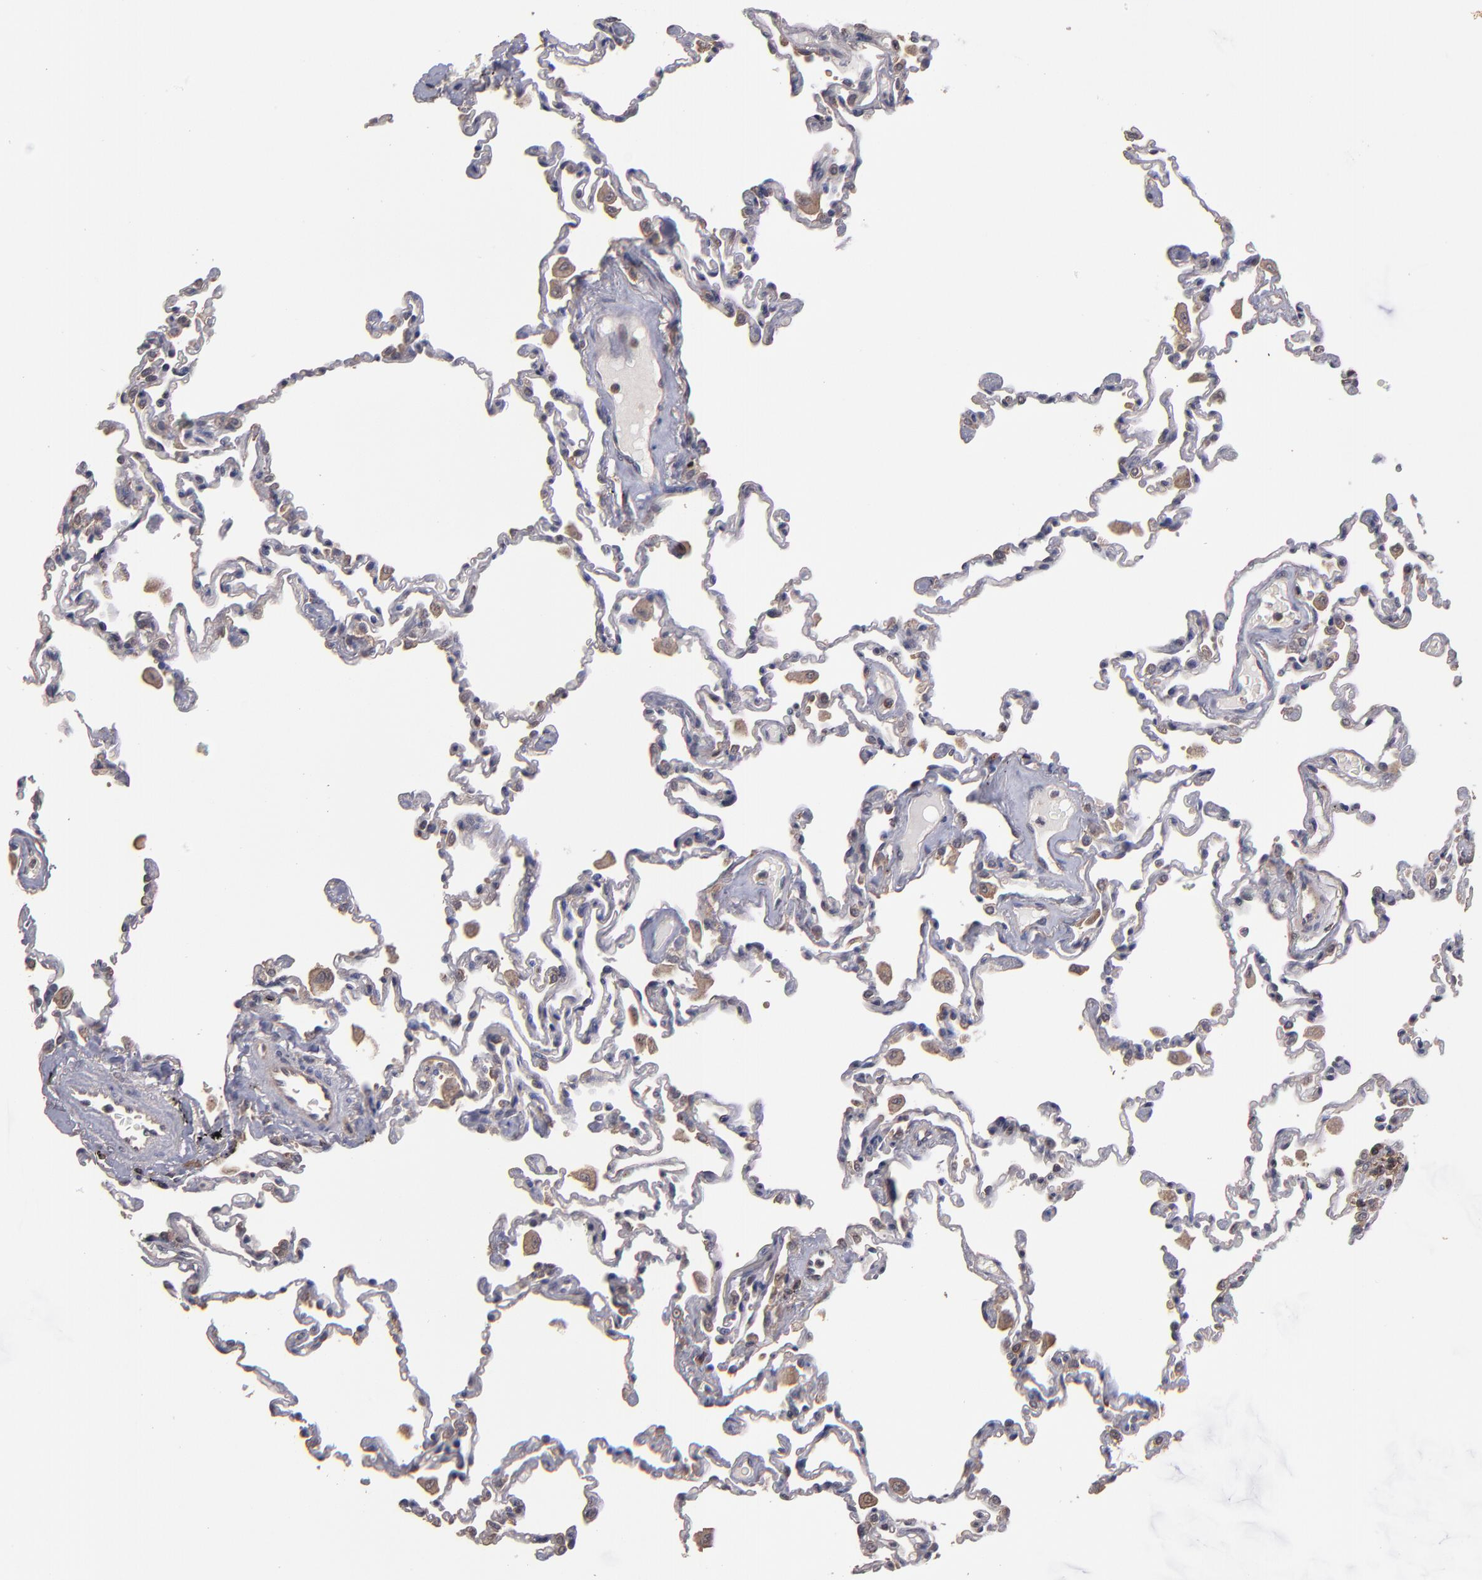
{"staining": {"intensity": "negative", "quantity": "none", "location": "none"}, "tissue": "lung", "cell_type": "Alveolar cells", "image_type": "normal", "snomed": [{"axis": "morphology", "description": "Normal tissue, NOS"}, {"axis": "topography", "description": "Lung"}], "caption": "This is an immunohistochemistry (IHC) image of normal human lung. There is no positivity in alveolar cells.", "gene": "NF2", "patient": {"sex": "male", "age": 59}}